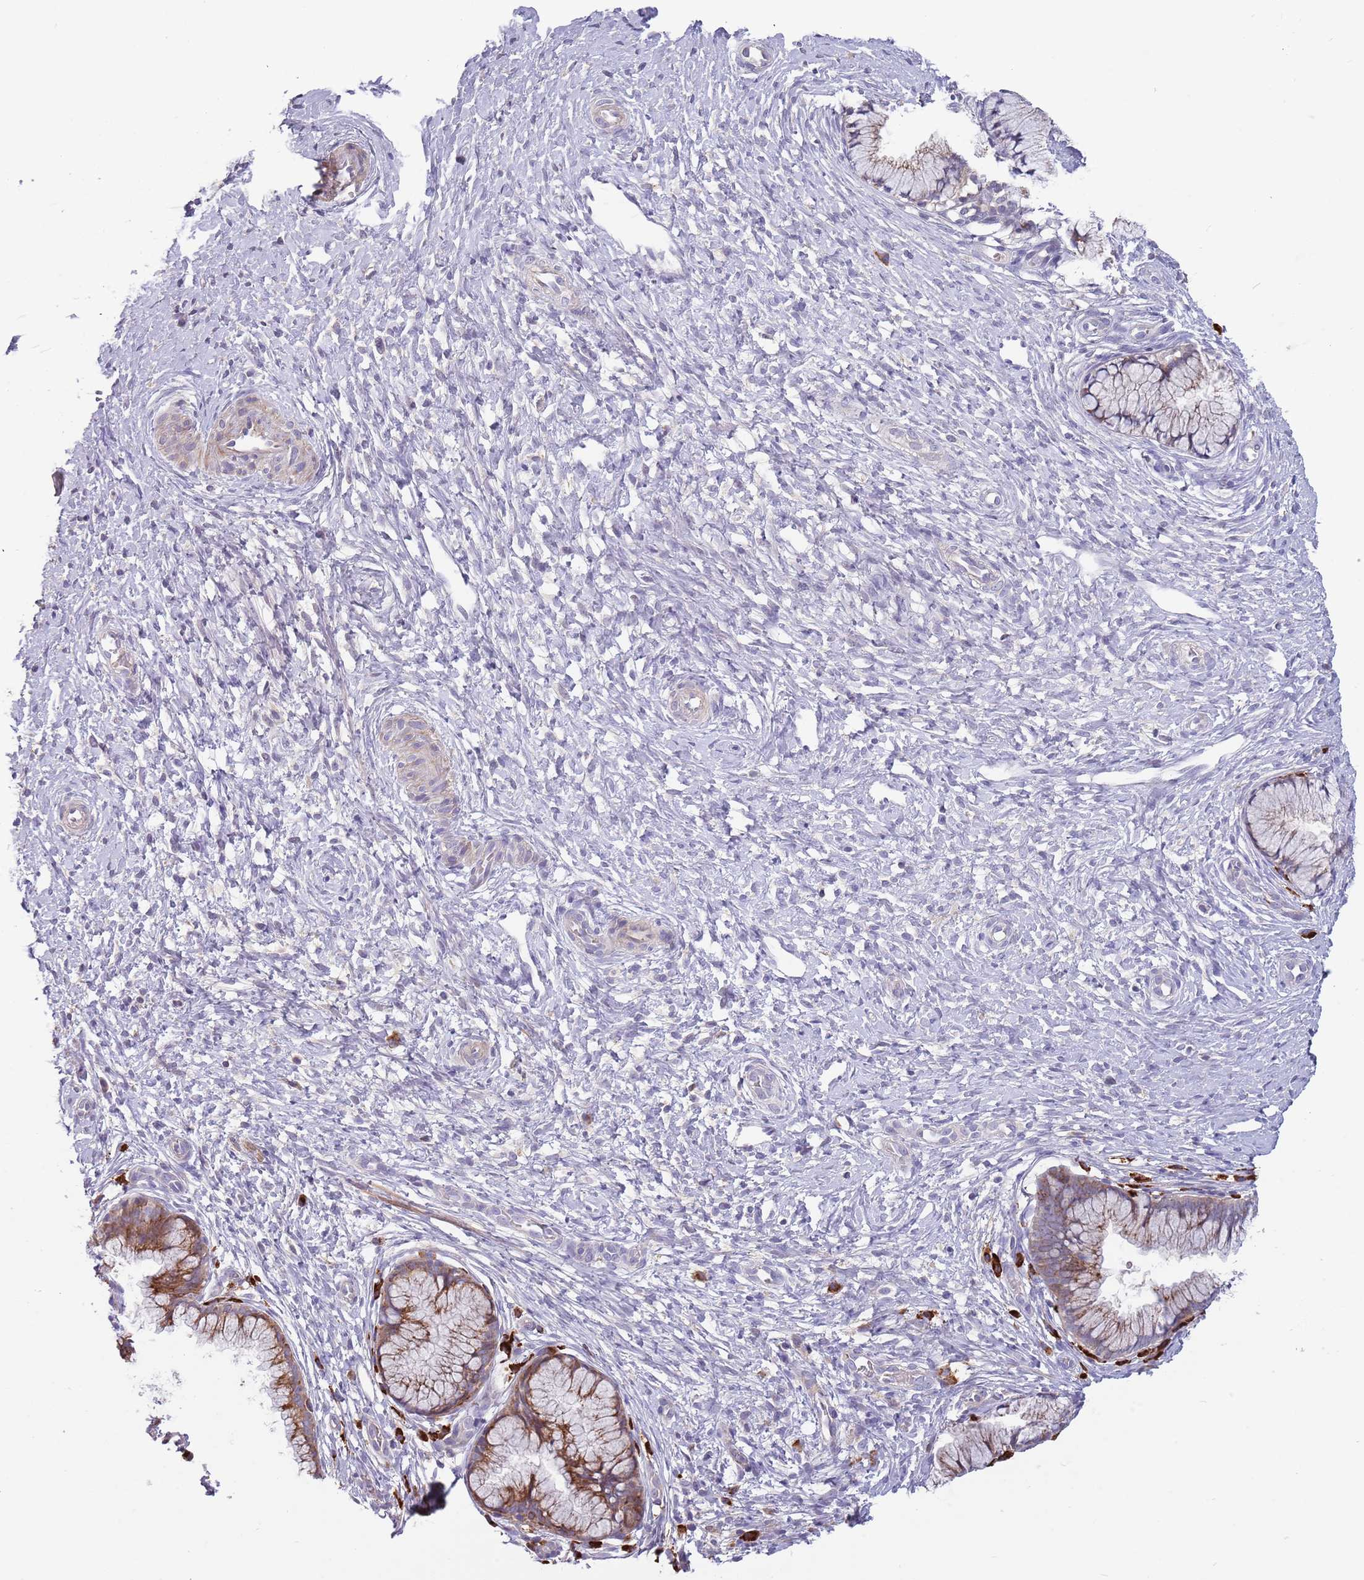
{"staining": {"intensity": "moderate", "quantity": "25%-75%", "location": "cytoplasmic/membranous"}, "tissue": "cervix", "cell_type": "Glandular cells", "image_type": "normal", "snomed": [{"axis": "morphology", "description": "Normal tissue, NOS"}, {"axis": "topography", "description": "Cervix"}], "caption": "Cervix stained with immunohistochemistry displays moderate cytoplasmic/membranous expression in approximately 25%-75% of glandular cells. (DAB (3,3'-diaminobenzidine) IHC with brightfield microscopy, high magnification).", "gene": "SUSD1", "patient": {"sex": "female", "age": 36}}